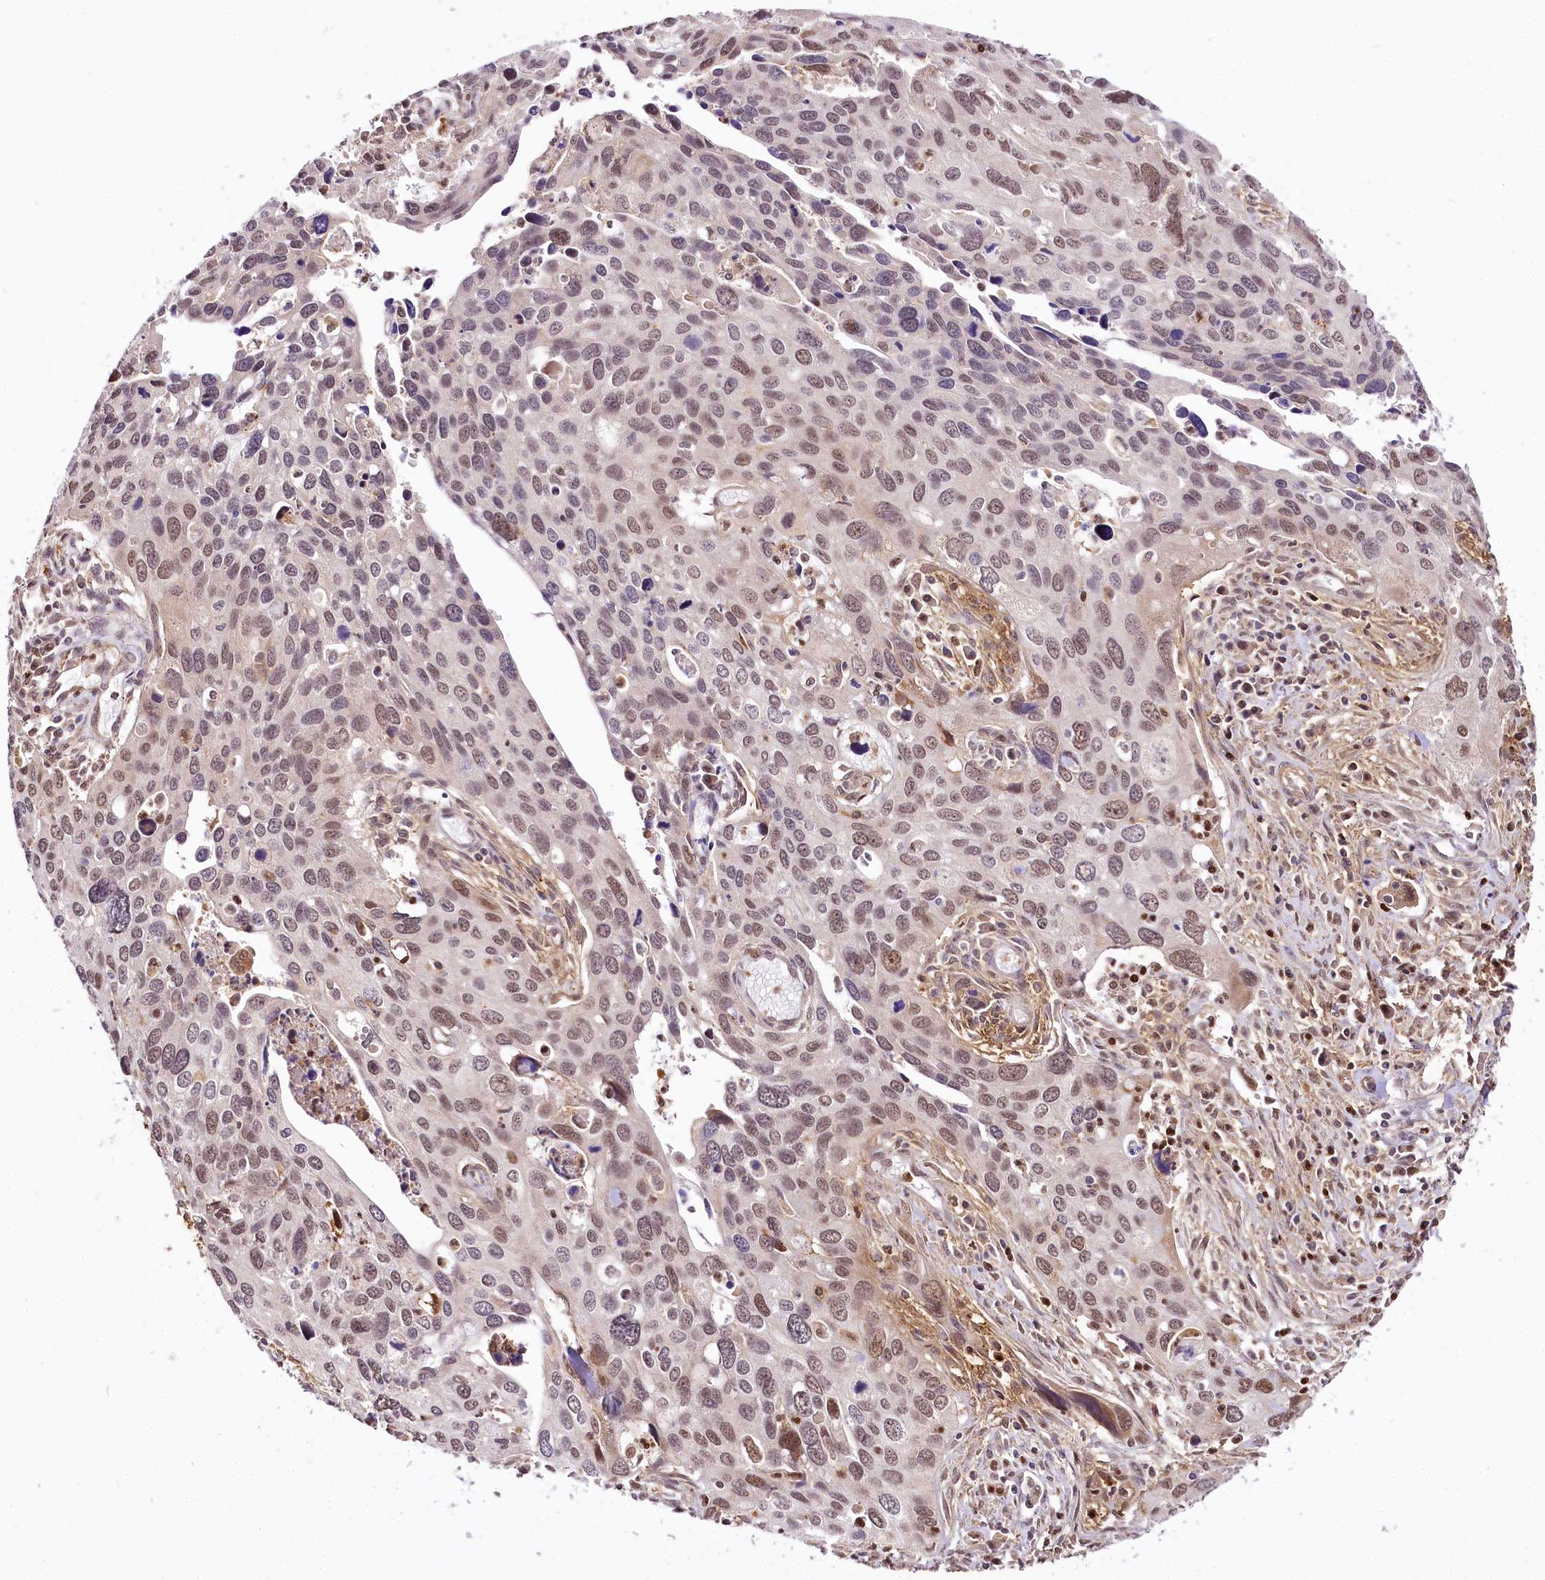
{"staining": {"intensity": "weak", "quantity": "25%-75%", "location": "nuclear"}, "tissue": "cervical cancer", "cell_type": "Tumor cells", "image_type": "cancer", "snomed": [{"axis": "morphology", "description": "Squamous cell carcinoma, NOS"}, {"axis": "topography", "description": "Cervix"}], "caption": "There is low levels of weak nuclear positivity in tumor cells of cervical squamous cell carcinoma, as demonstrated by immunohistochemical staining (brown color).", "gene": "GNL3L", "patient": {"sex": "female", "age": 55}}